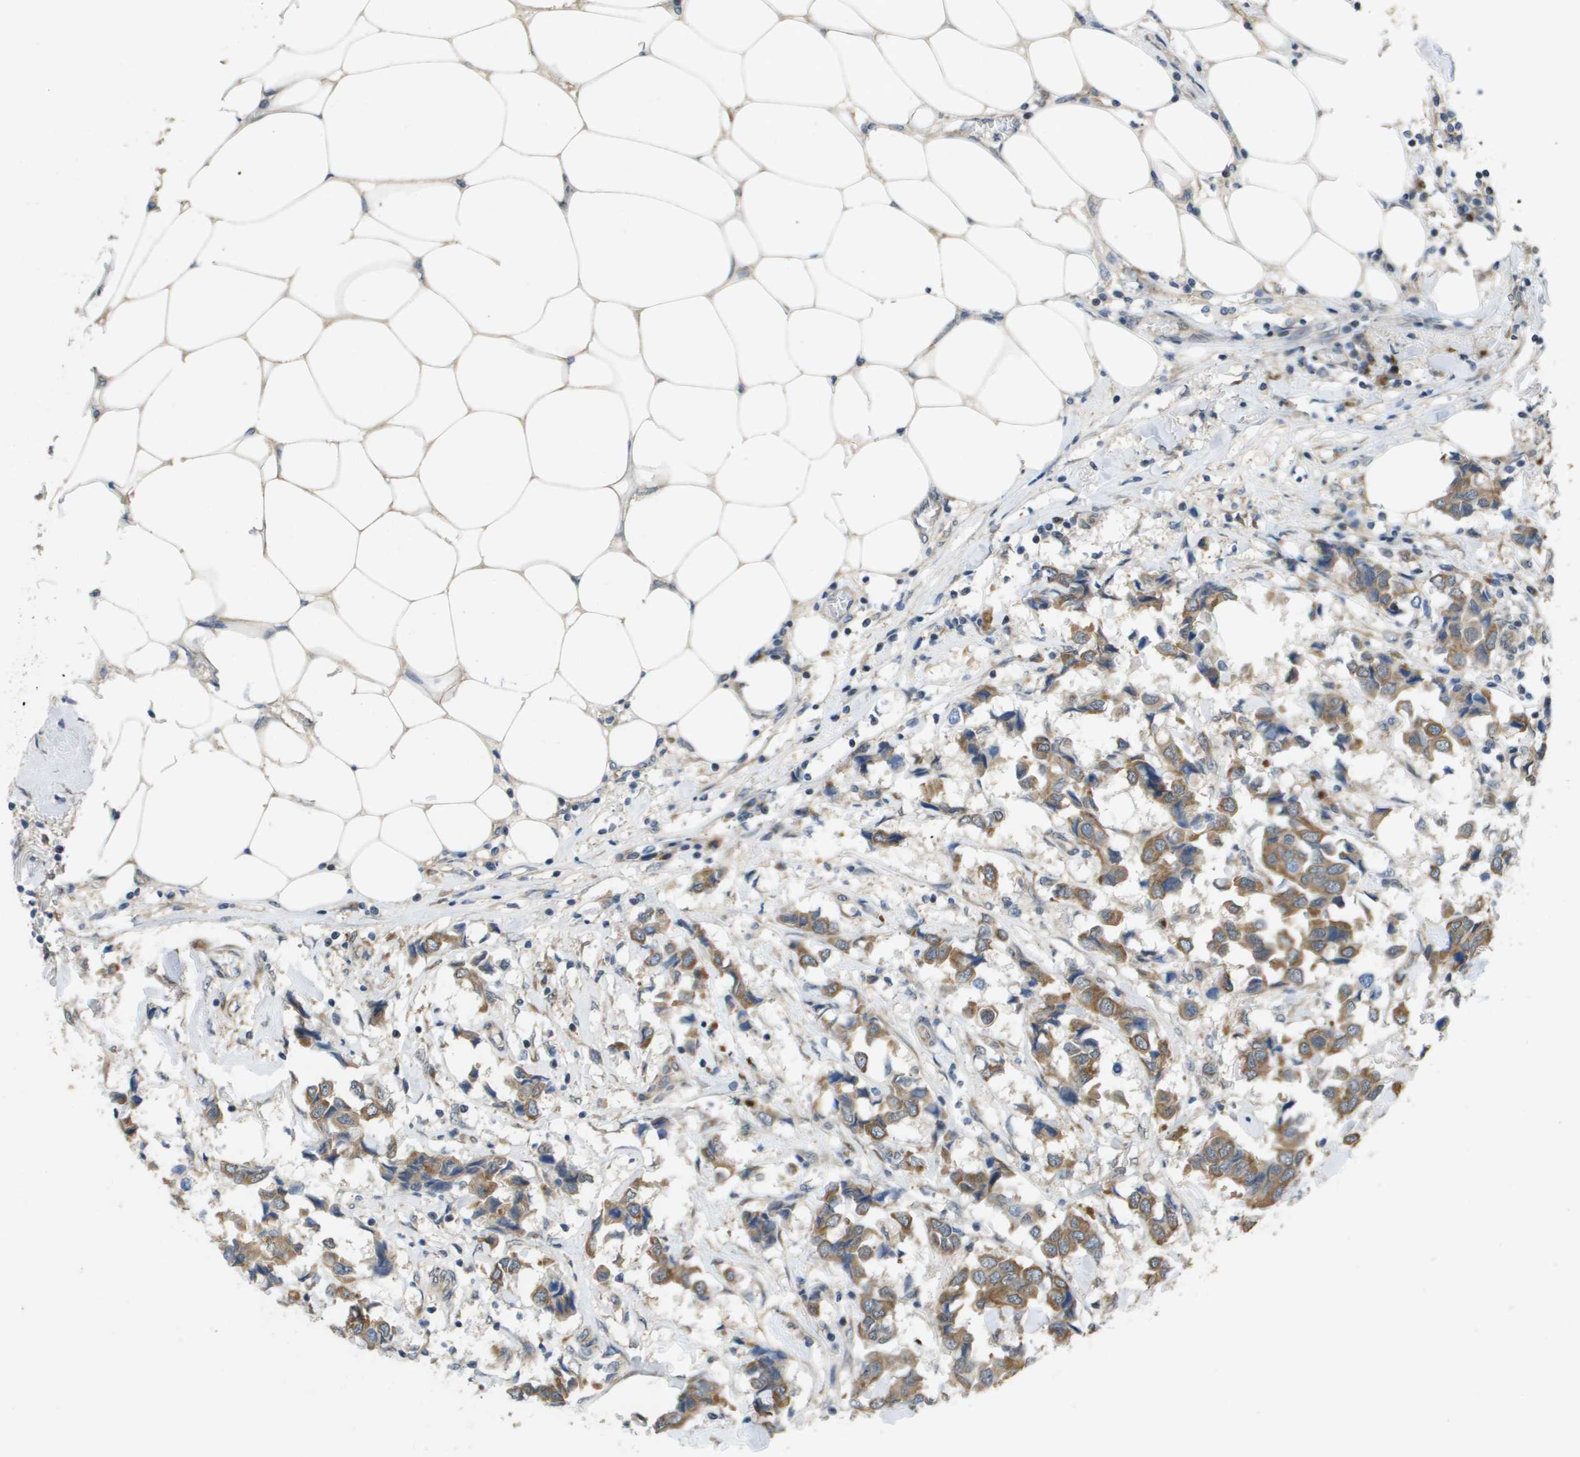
{"staining": {"intensity": "moderate", "quantity": ">75%", "location": "cytoplasmic/membranous"}, "tissue": "breast cancer", "cell_type": "Tumor cells", "image_type": "cancer", "snomed": [{"axis": "morphology", "description": "Duct carcinoma"}, {"axis": "topography", "description": "Breast"}], "caption": "Immunohistochemistry (IHC) (DAB (3,3'-diaminobenzidine)) staining of breast invasive ductal carcinoma reveals moderate cytoplasmic/membranous protein expression in approximately >75% of tumor cells.", "gene": "IFNLR1", "patient": {"sex": "female", "age": 80}}